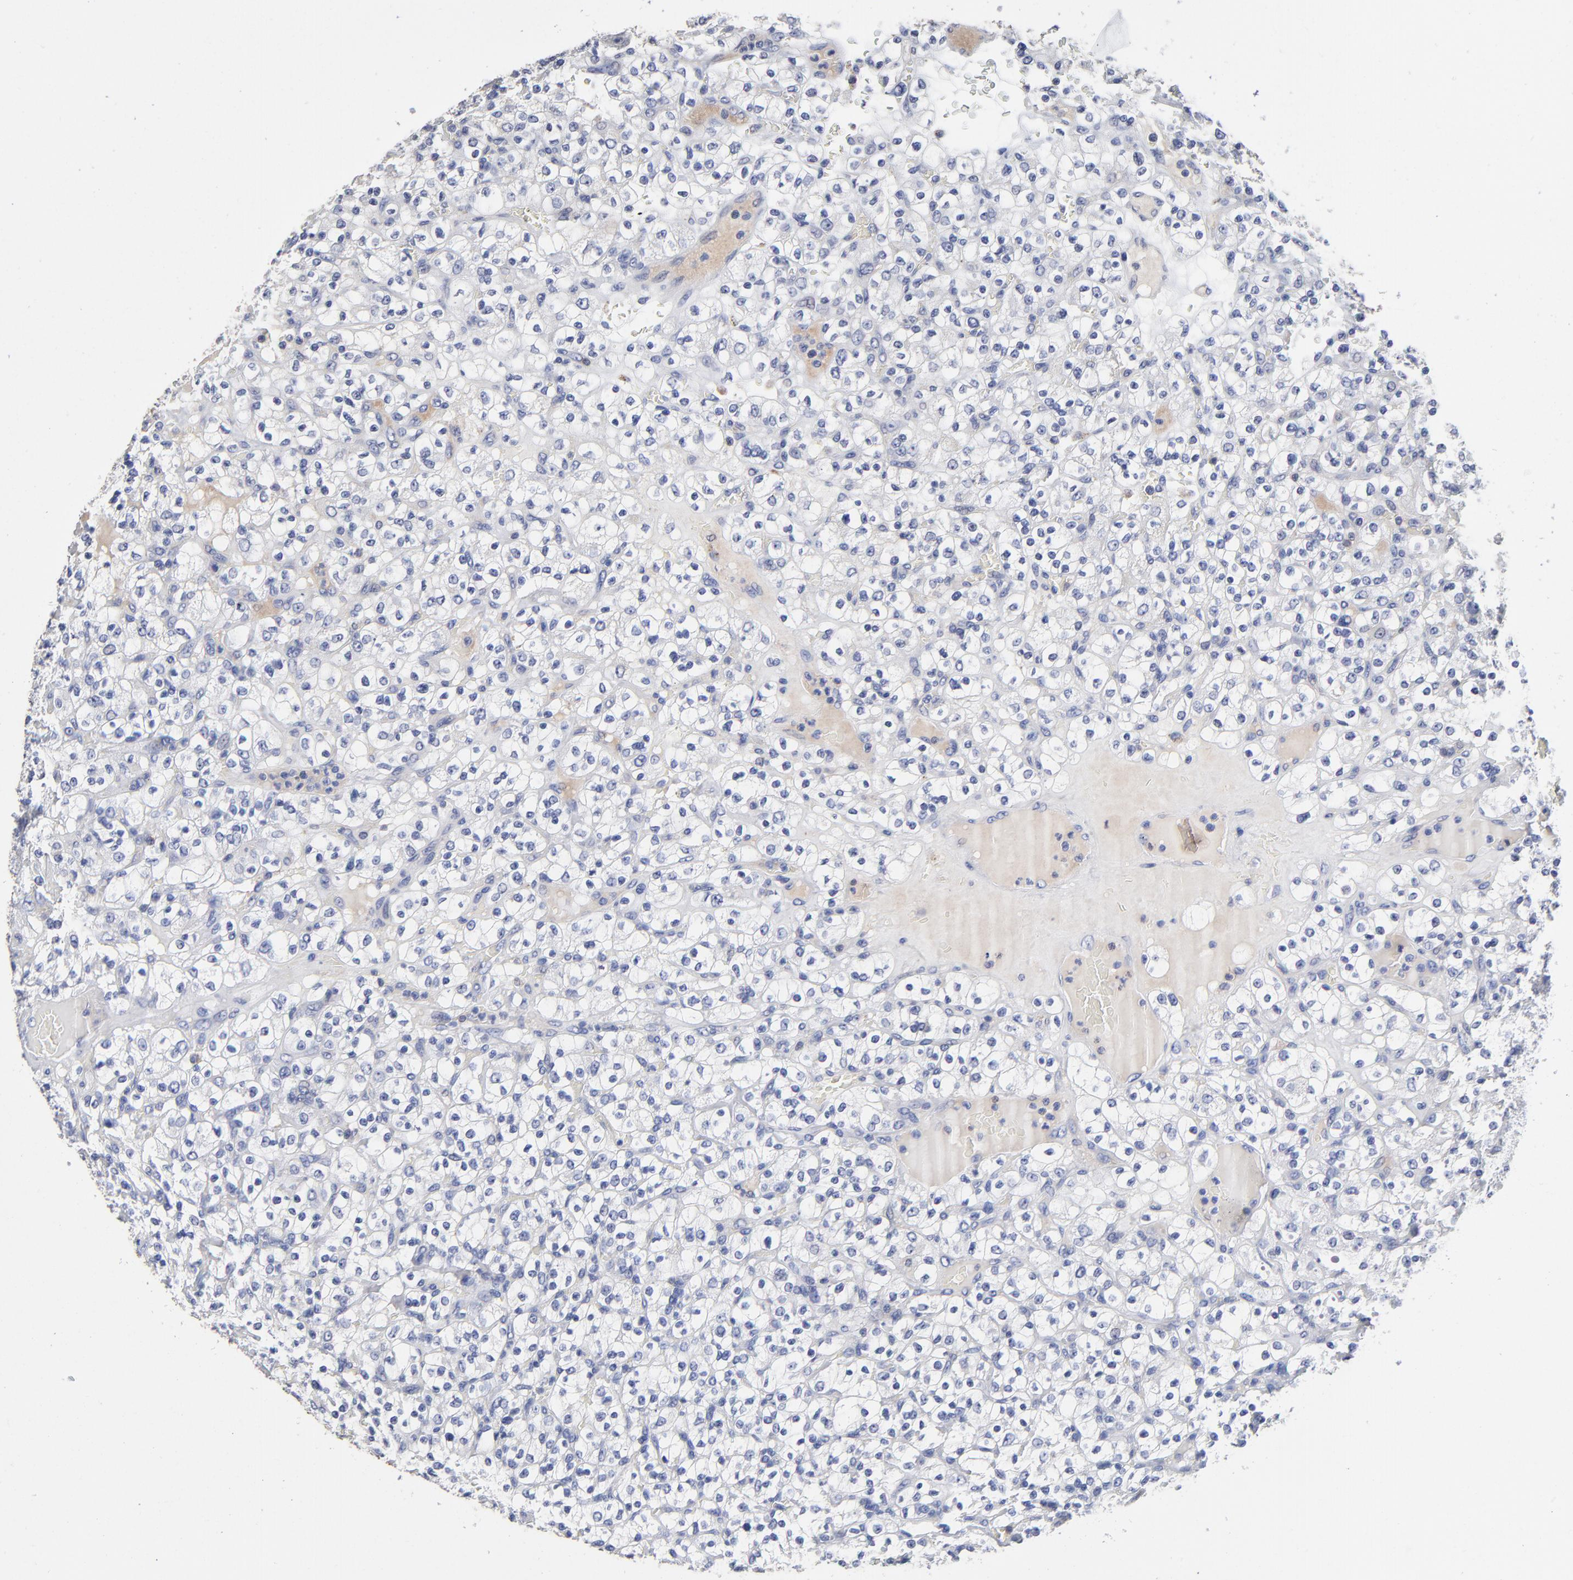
{"staining": {"intensity": "negative", "quantity": "none", "location": "none"}, "tissue": "renal cancer", "cell_type": "Tumor cells", "image_type": "cancer", "snomed": [{"axis": "morphology", "description": "Normal tissue, NOS"}, {"axis": "morphology", "description": "Adenocarcinoma, NOS"}, {"axis": "topography", "description": "Kidney"}], "caption": "The histopathology image reveals no significant positivity in tumor cells of renal adenocarcinoma.", "gene": "TRAT1", "patient": {"sex": "female", "age": 72}}